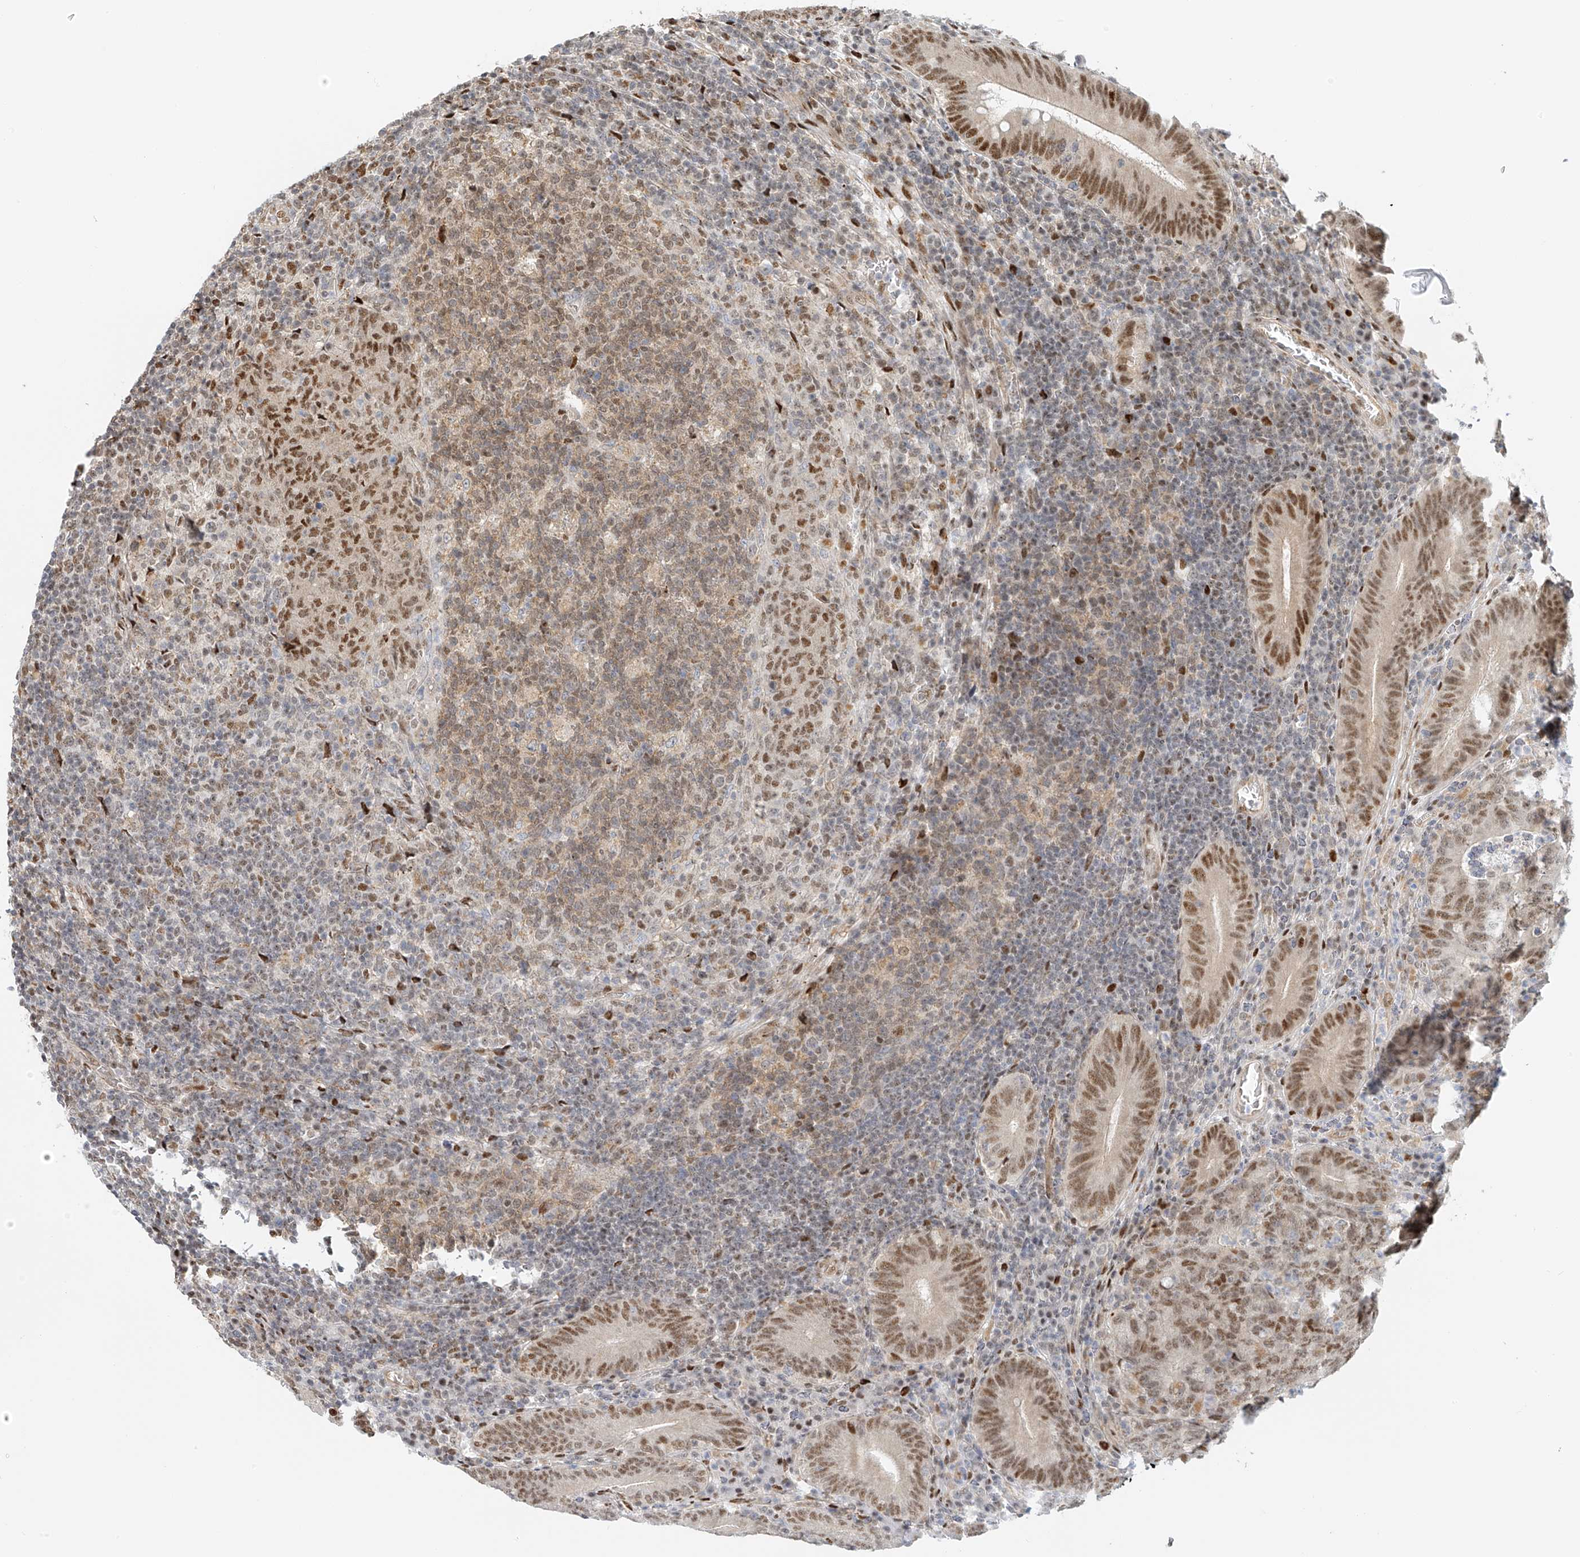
{"staining": {"intensity": "moderate", "quantity": ">75%", "location": "nuclear"}, "tissue": "colorectal cancer", "cell_type": "Tumor cells", "image_type": "cancer", "snomed": [{"axis": "morphology", "description": "Normal tissue, NOS"}, {"axis": "morphology", "description": "Adenocarcinoma, NOS"}, {"axis": "topography", "description": "Colon"}], "caption": "Immunohistochemistry (IHC) image of neoplastic tissue: colorectal cancer stained using immunohistochemistry displays medium levels of moderate protein expression localized specifically in the nuclear of tumor cells, appearing as a nuclear brown color.", "gene": "ZNF514", "patient": {"sex": "female", "age": 75}}